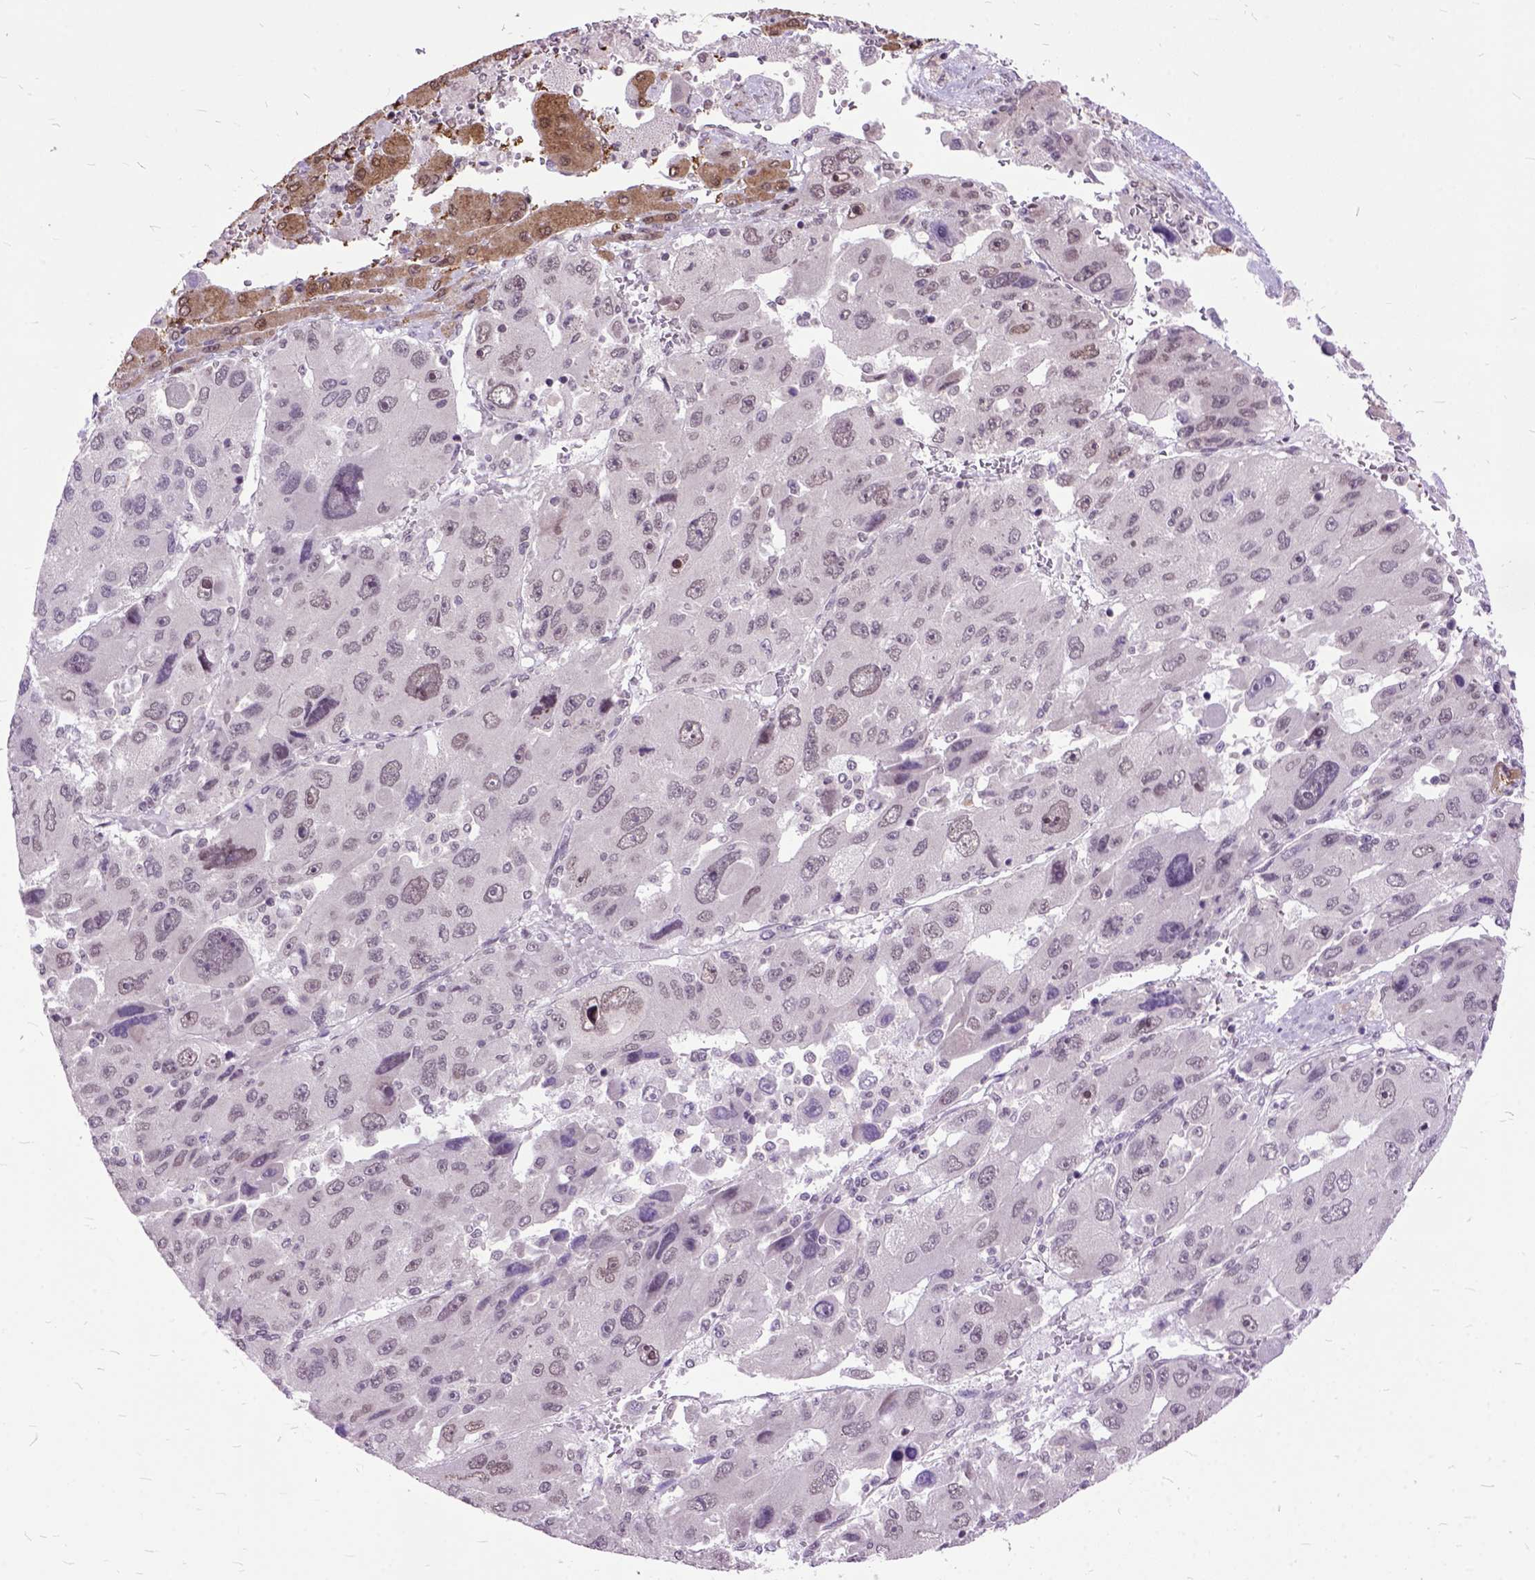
{"staining": {"intensity": "moderate", "quantity": "25%-75%", "location": "cytoplasmic/membranous,nuclear"}, "tissue": "liver cancer", "cell_type": "Tumor cells", "image_type": "cancer", "snomed": [{"axis": "morphology", "description": "Carcinoma, Hepatocellular, NOS"}, {"axis": "topography", "description": "Liver"}], "caption": "An immunohistochemistry (IHC) micrograph of tumor tissue is shown. Protein staining in brown shows moderate cytoplasmic/membranous and nuclear positivity in liver cancer within tumor cells.", "gene": "ORC5", "patient": {"sex": "female", "age": 41}}